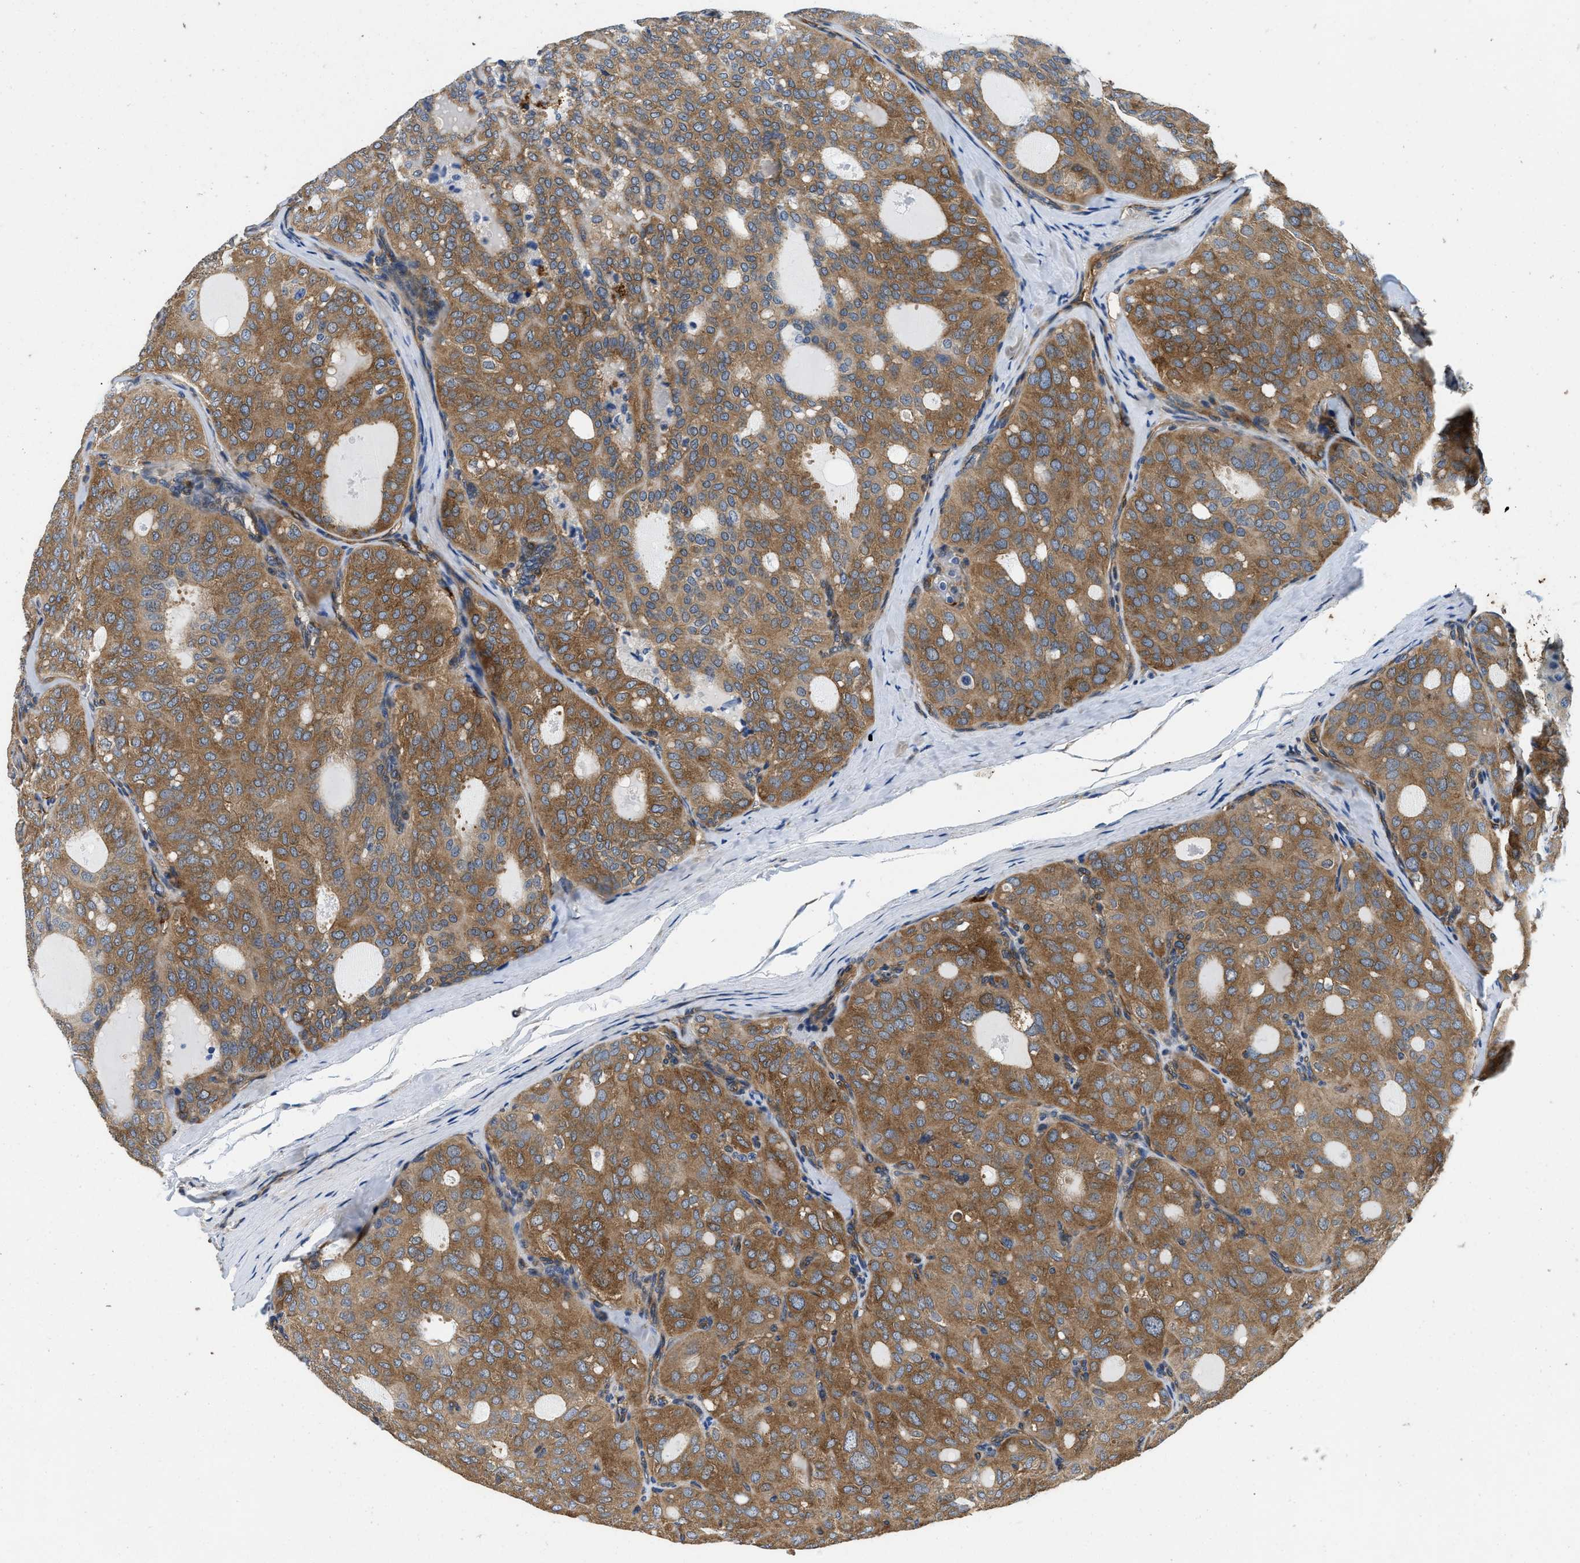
{"staining": {"intensity": "moderate", "quantity": ">75%", "location": "cytoplasmic/membranous"}, "tissue": "thyroid cancer", "cell_type": "Tumor cells", "image_type": "cancer", "snomed": [{"axis": "morphology", "description": "Follicular adenoma carcinoma, NOS"}, {"axis": "topography", "description": "Thyroid gland"}], "caption": "Immunohistochemical staining of human thyroid cancer shows moderate cytoplasmic/membranous protein staining in approximately >75% of tumor cells.", "gene": "RAPH1", "patient": {"sex": "male", "age": 75}}